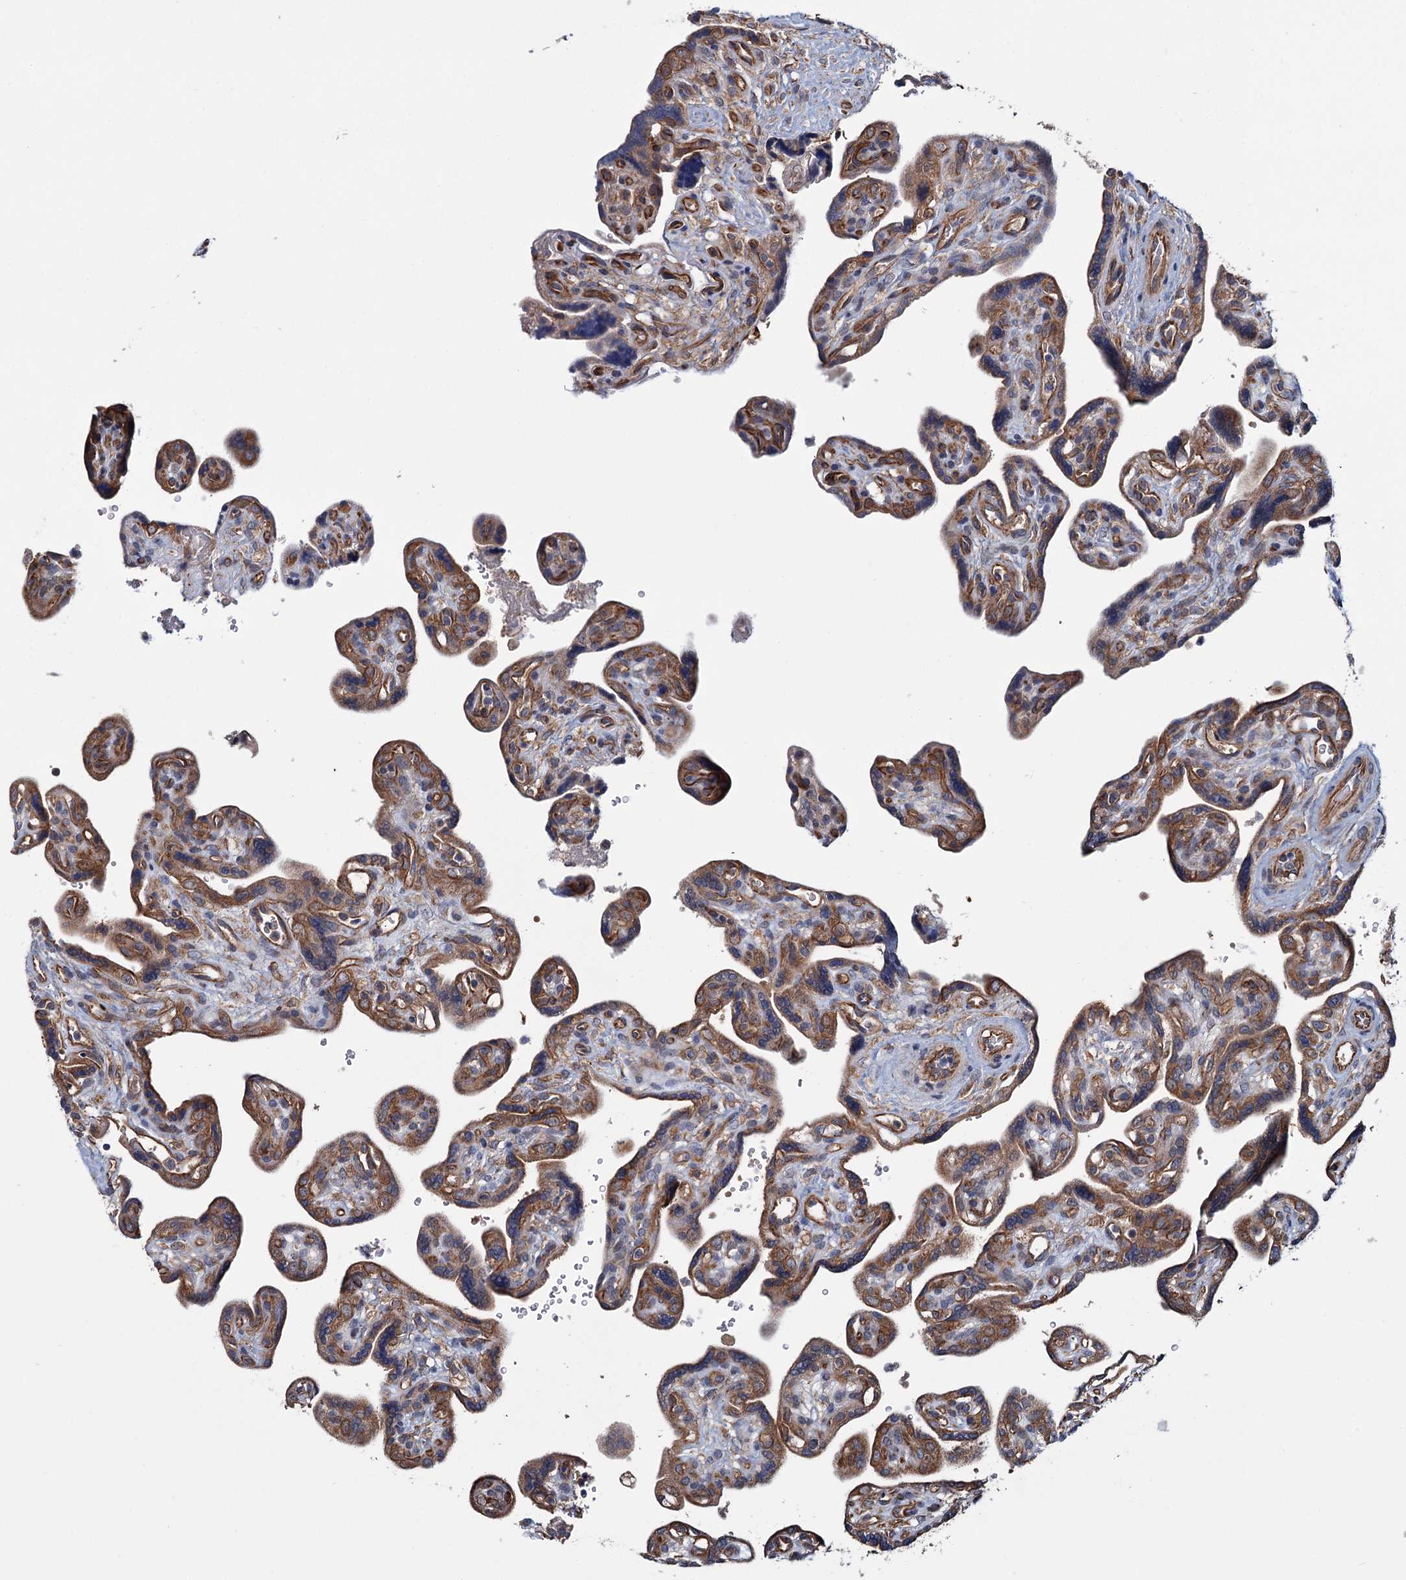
{"staining": {"intensity": "moderate", "quantity": ">75%", "location": "cytoplasmic/membranous"}, "tissue": "placenta", "cell_type": "Trophoblastic cells", "image_type": "normal", "snomed": [{"axis": "morphology", "description": "Normal tissue, NOS"}, {"axis": "topography", "description": "Placenta"}], "caption": "About >75% of trophoblastic cells in benign human placenta exhibit moderate cytoplasmic/membranous protein staining as visualized by brown immunohistochemical staining.", "gene": "MTRR", "patient": {"sex": "female", "age": 39}}